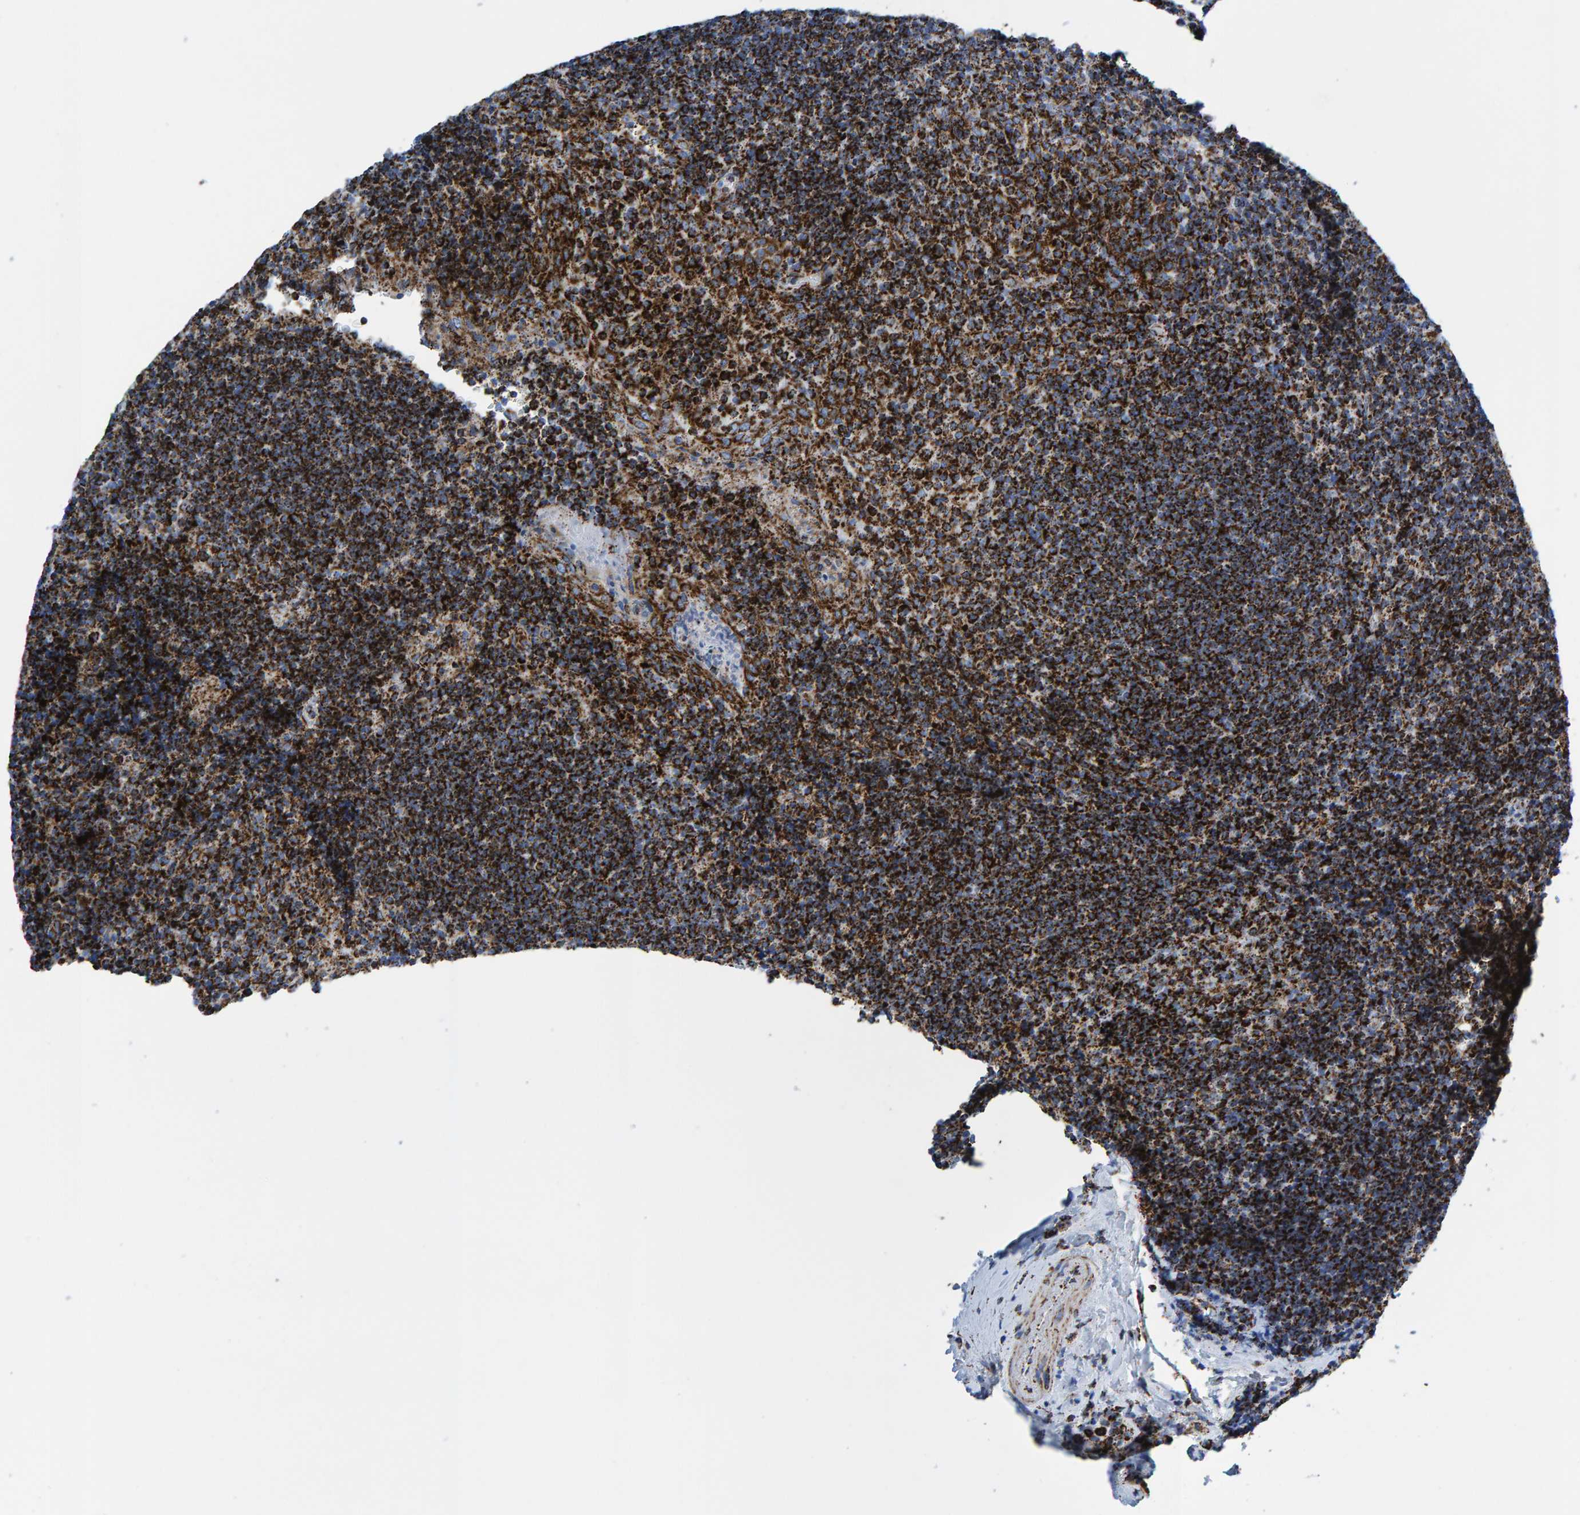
{"staining": {"intensity": "strong", "quantity": ">75%", "location": "cytoplasmic/membranous"}, "tissue": "lymphoma", "cell_type": "Tumor cells", "image_type": "cancer", "snomed": [{"axis": "morphology", "description": "Malignant lymphoma, non-Hodgkin's type, High grade"}, {"axis": "topography", "description": "Tonsil"}], "caption": "Lymphoma stained for a protein (brown) reveals strong cytoplasmic/membranous positive staining in approximately >75% of tumor cells.", "gene": "ENSG00000262660", "patient": {"sex": "female", "age": 36}}